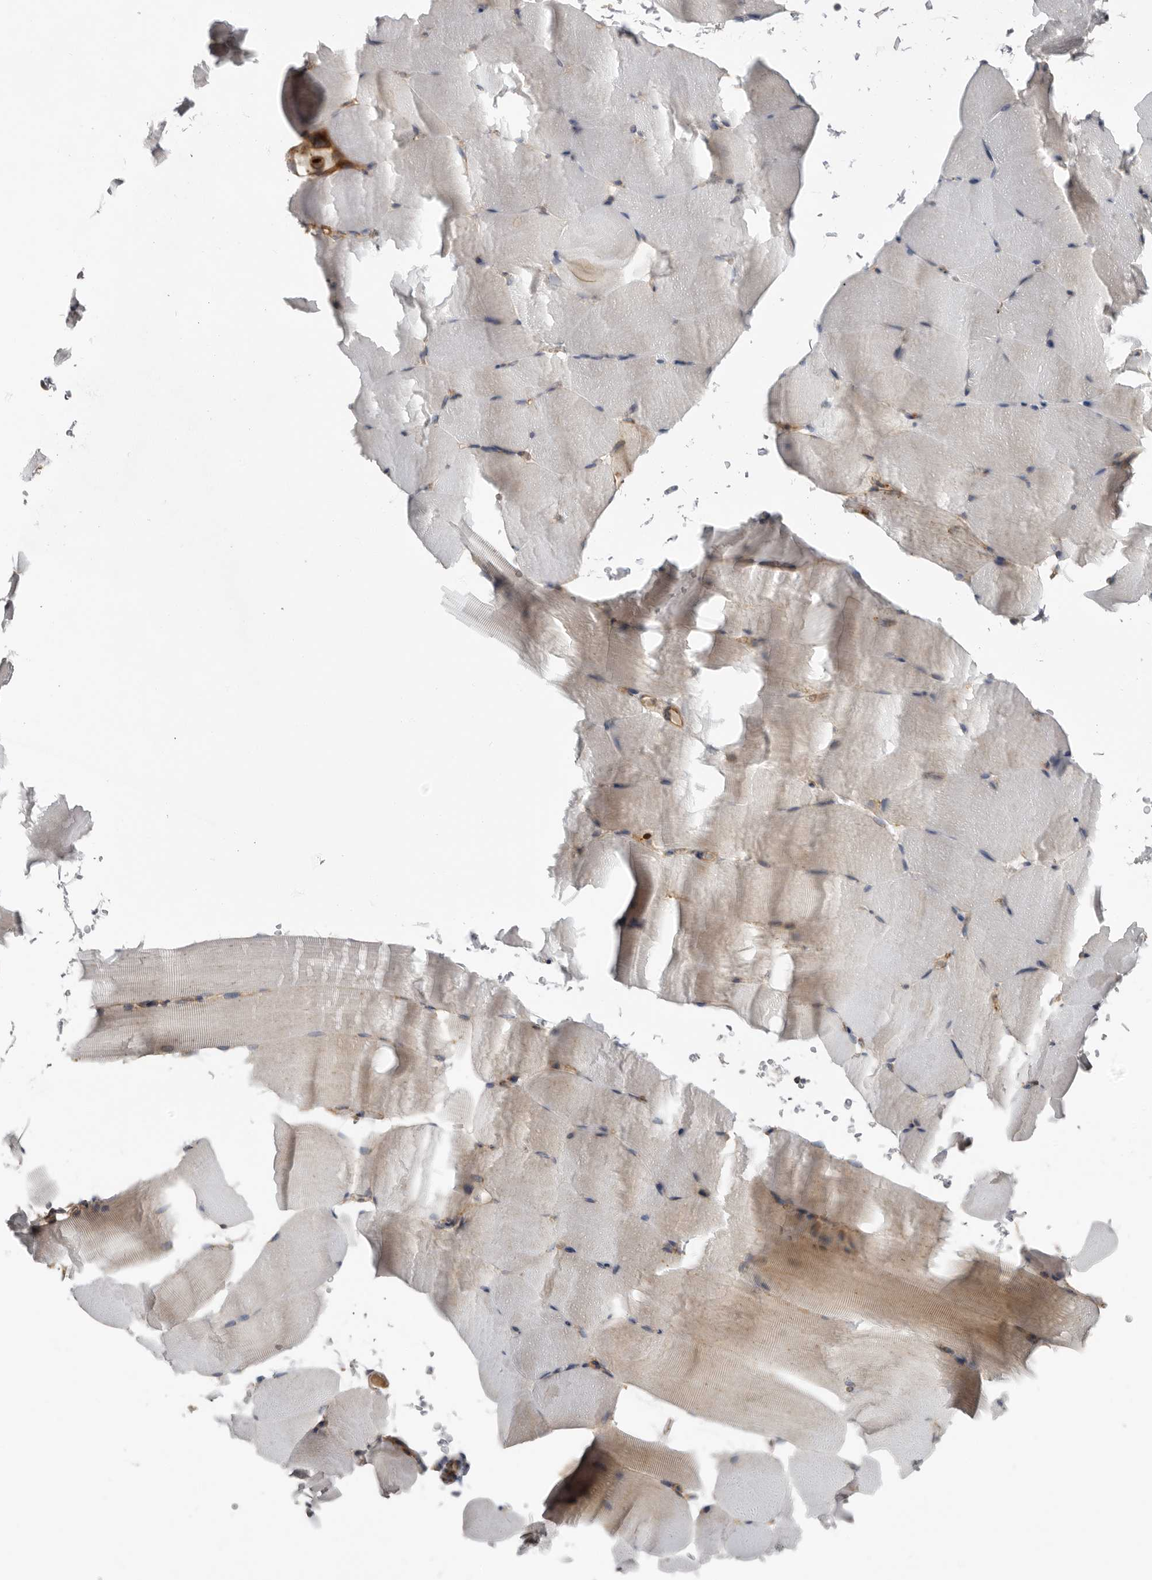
{"staining": {"intensity": "weak", "quantity": "<25%", "location": "cytoplasmic/membranous"}, "tissue": "skeletal muscle", "cell_type": "Myocytes", "image_type": "normal", "snomed": [{"axis": "morphology", "description": "Normal tissue, NOS"}, {"axis": "topography", "description": "Skeletal muscle"}, {"axis": "topography", "description": "Parathyroid gland"}], "caption": "Skeletal muscle stained for a protein using IHC exhibits no staining myocytes.", "gene": "LUZP1", "patient": {"sex": "female", "age": 37}}